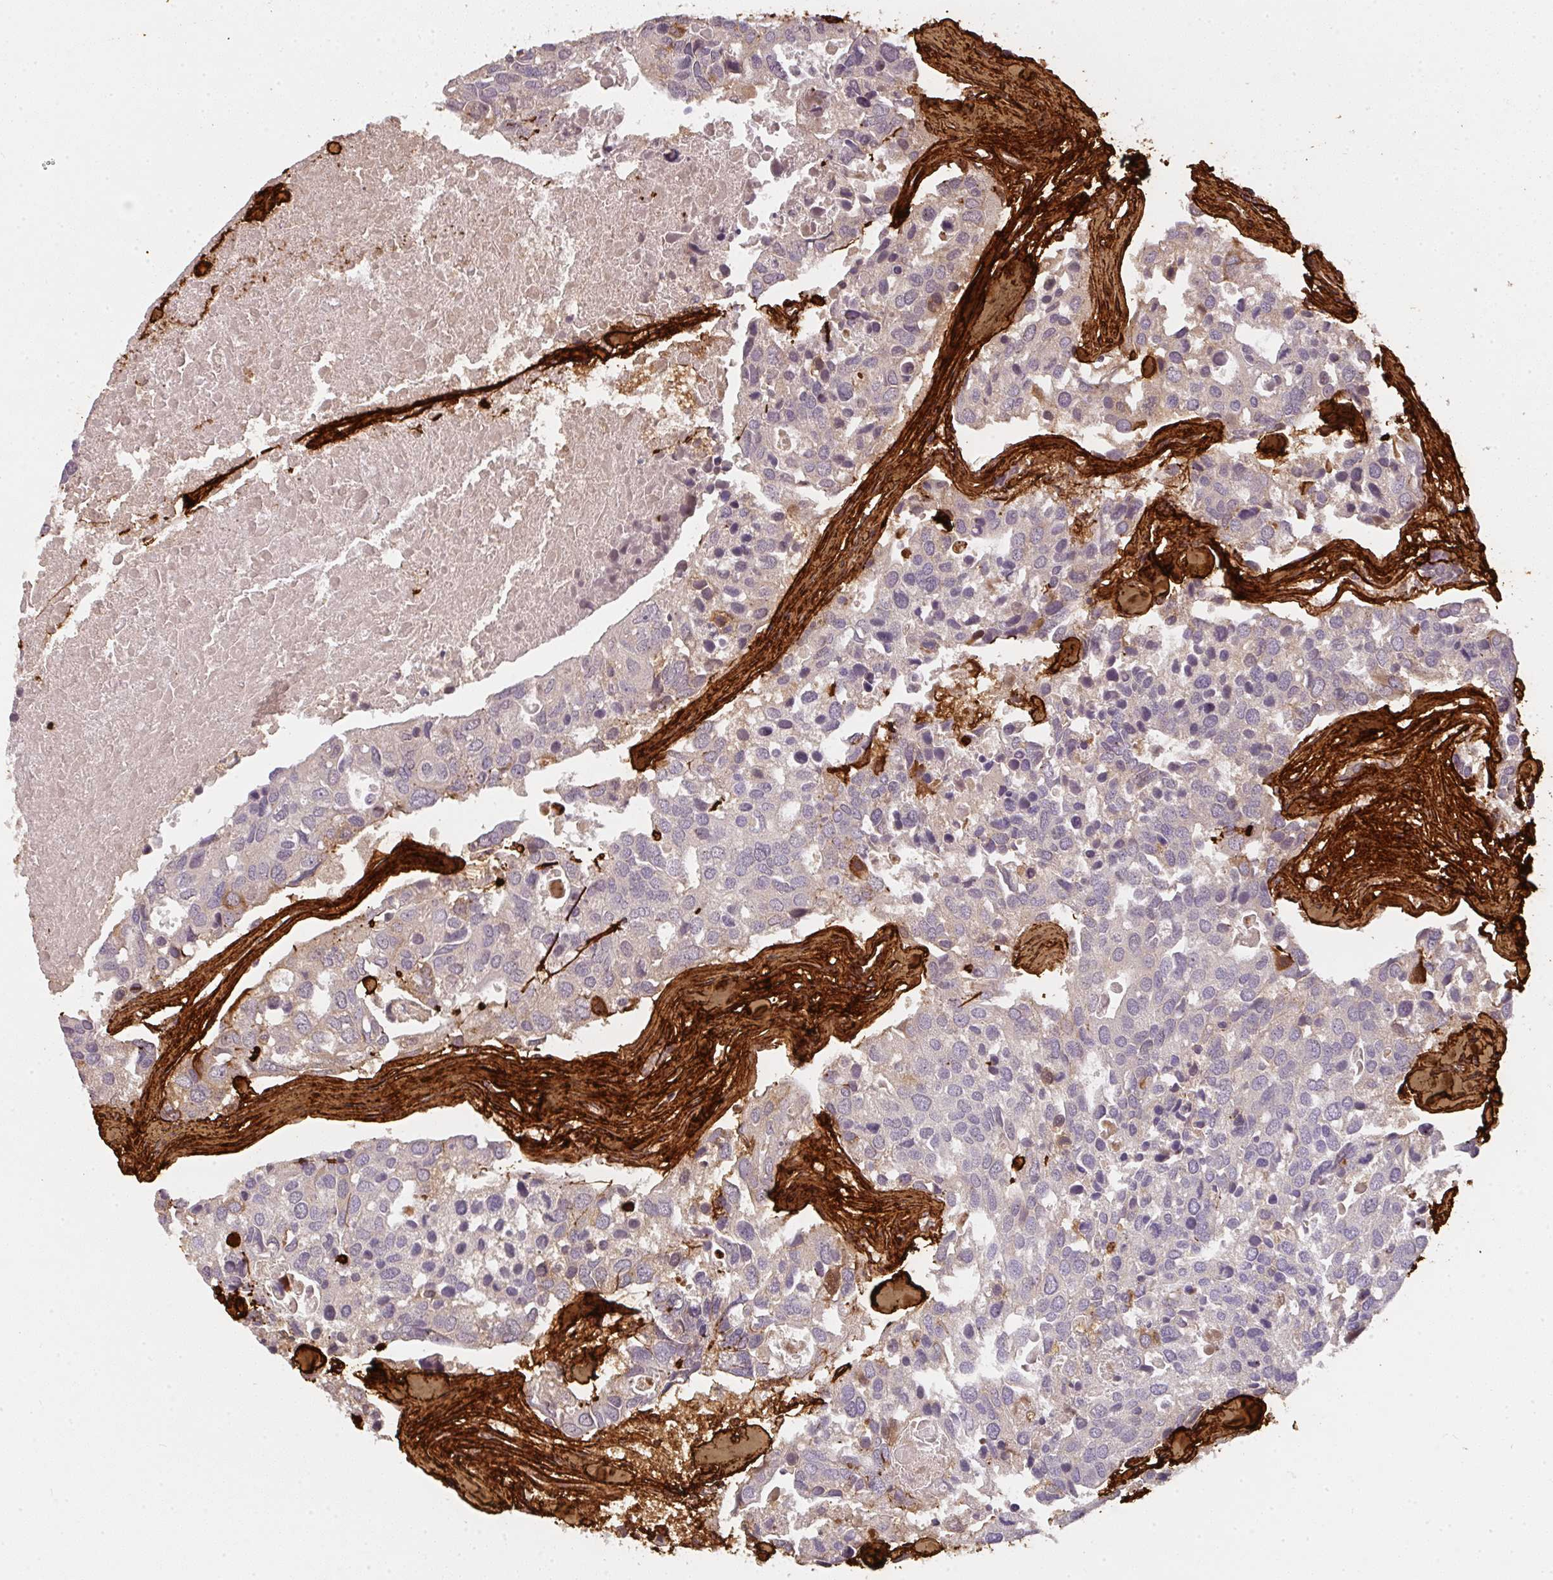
{"staining": {"intensity": "negative", "quantity": "none", "location": "none"}, "tissue": "breast cancer", "cell_type": "Tumor cells", "image_type": "cancer", "snomed": [{"axis": "morphology", "description": "Duct carcinoma"}, {"axis": "topography", "description": "Breast"}], "caption": "High power microscopy histopathology image of an immunohistochemistry photomicrograph of breast cancer (invasive ductal carcinoma), revealing no significant expression in tumor cells.", "gene": "COL3A1", "patient": {"sex": "female", "age": 83}}